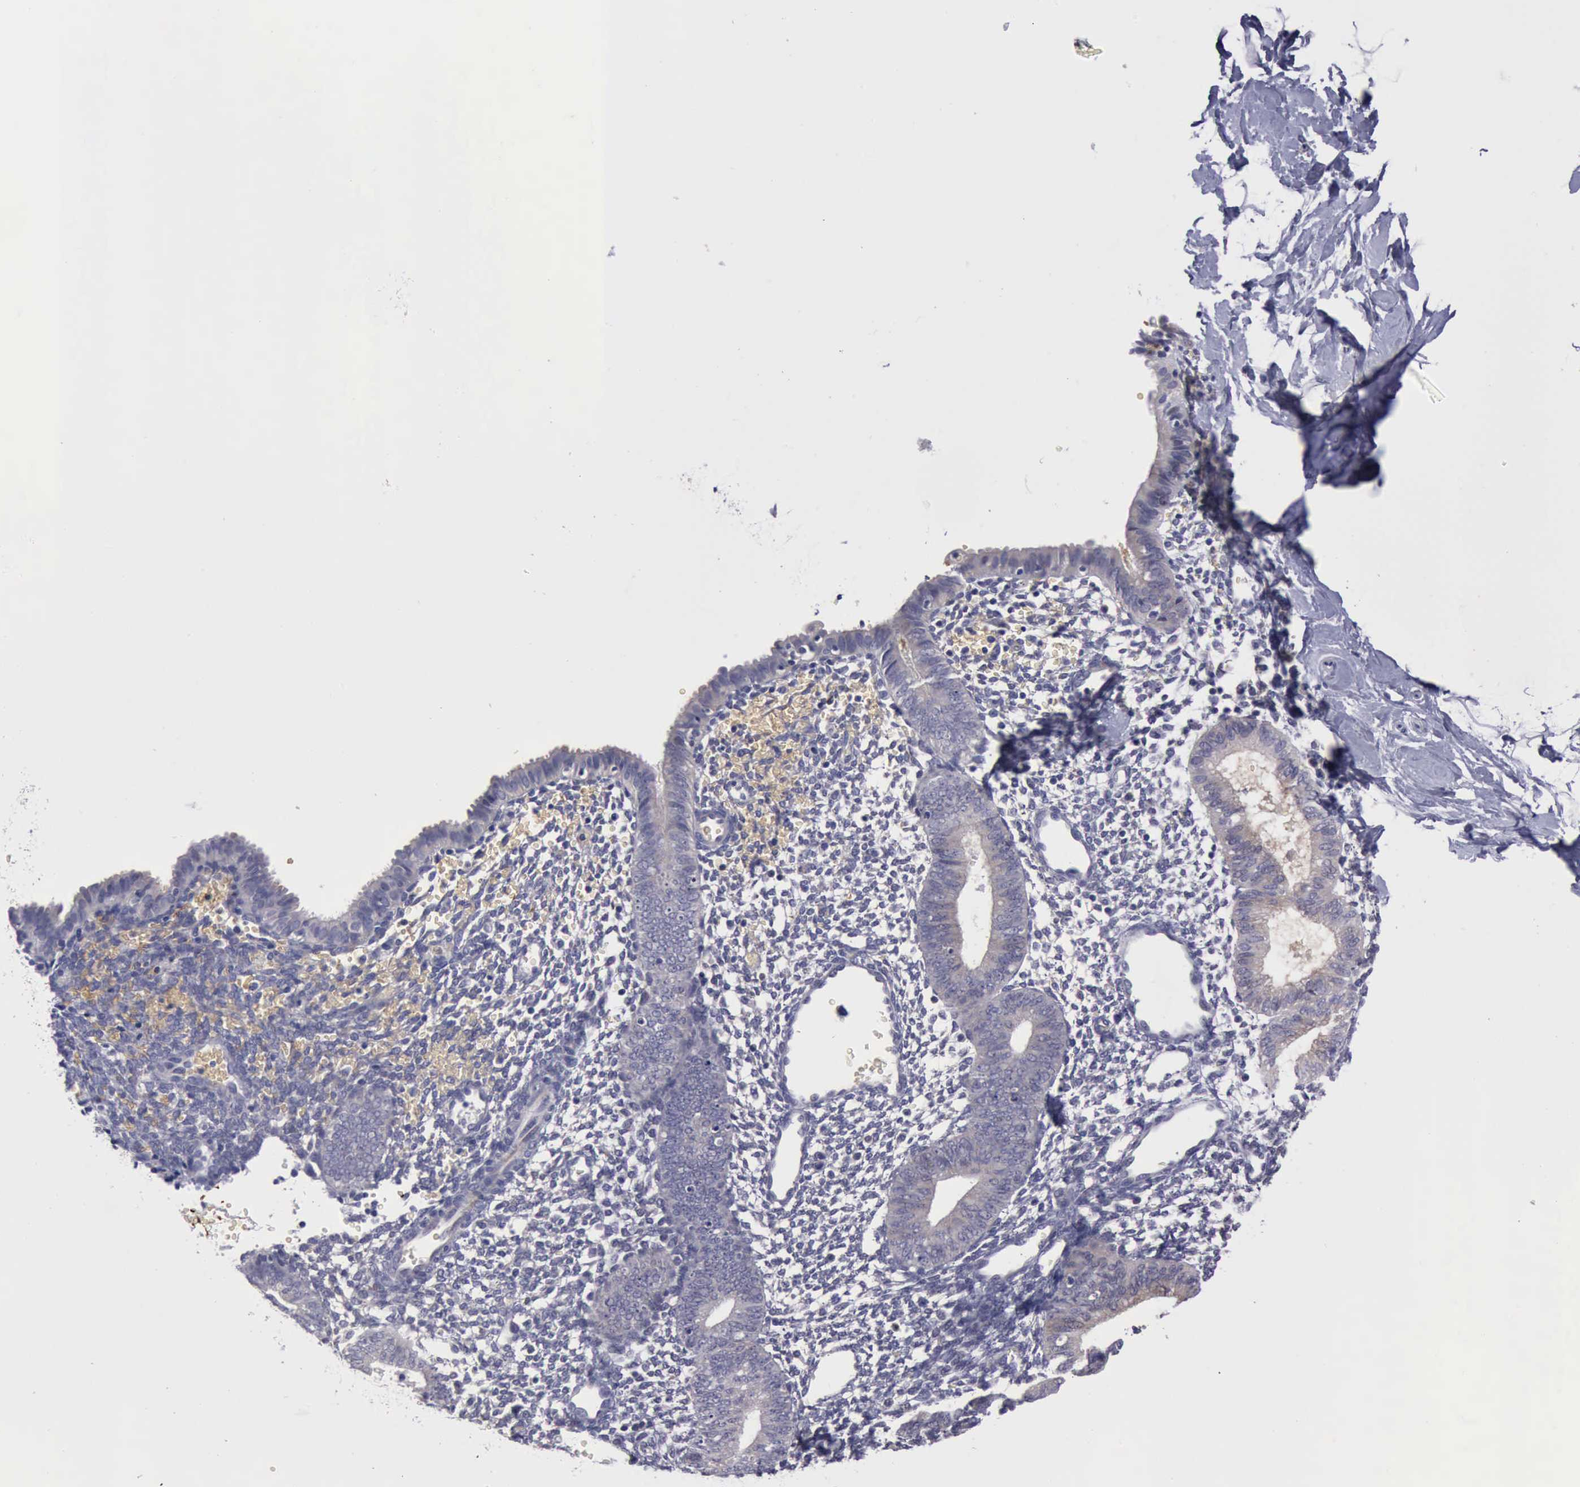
{"staining": {"intensity": "negative", "quantity": "none", "location": "none"}, "tissue": "endometrium", "cell_type": "Cells in endometrial stroma", "image_type": "normal", "snomed": [{"axis": "morphology", "description": "Normal tissue, NOS"}, {"axis": "topography", "description": "Endometrium"}], "caption": "DAB immunohistochemical staining of unremarkable endometrium reveals no significant staining in cells in endometrial stroma. (DAB (3,3'-diaminobenzidine) IHC with hematoxylin counter stain).", "gene": "CEP128", "patient": {"sex": "female", "age": 61}}